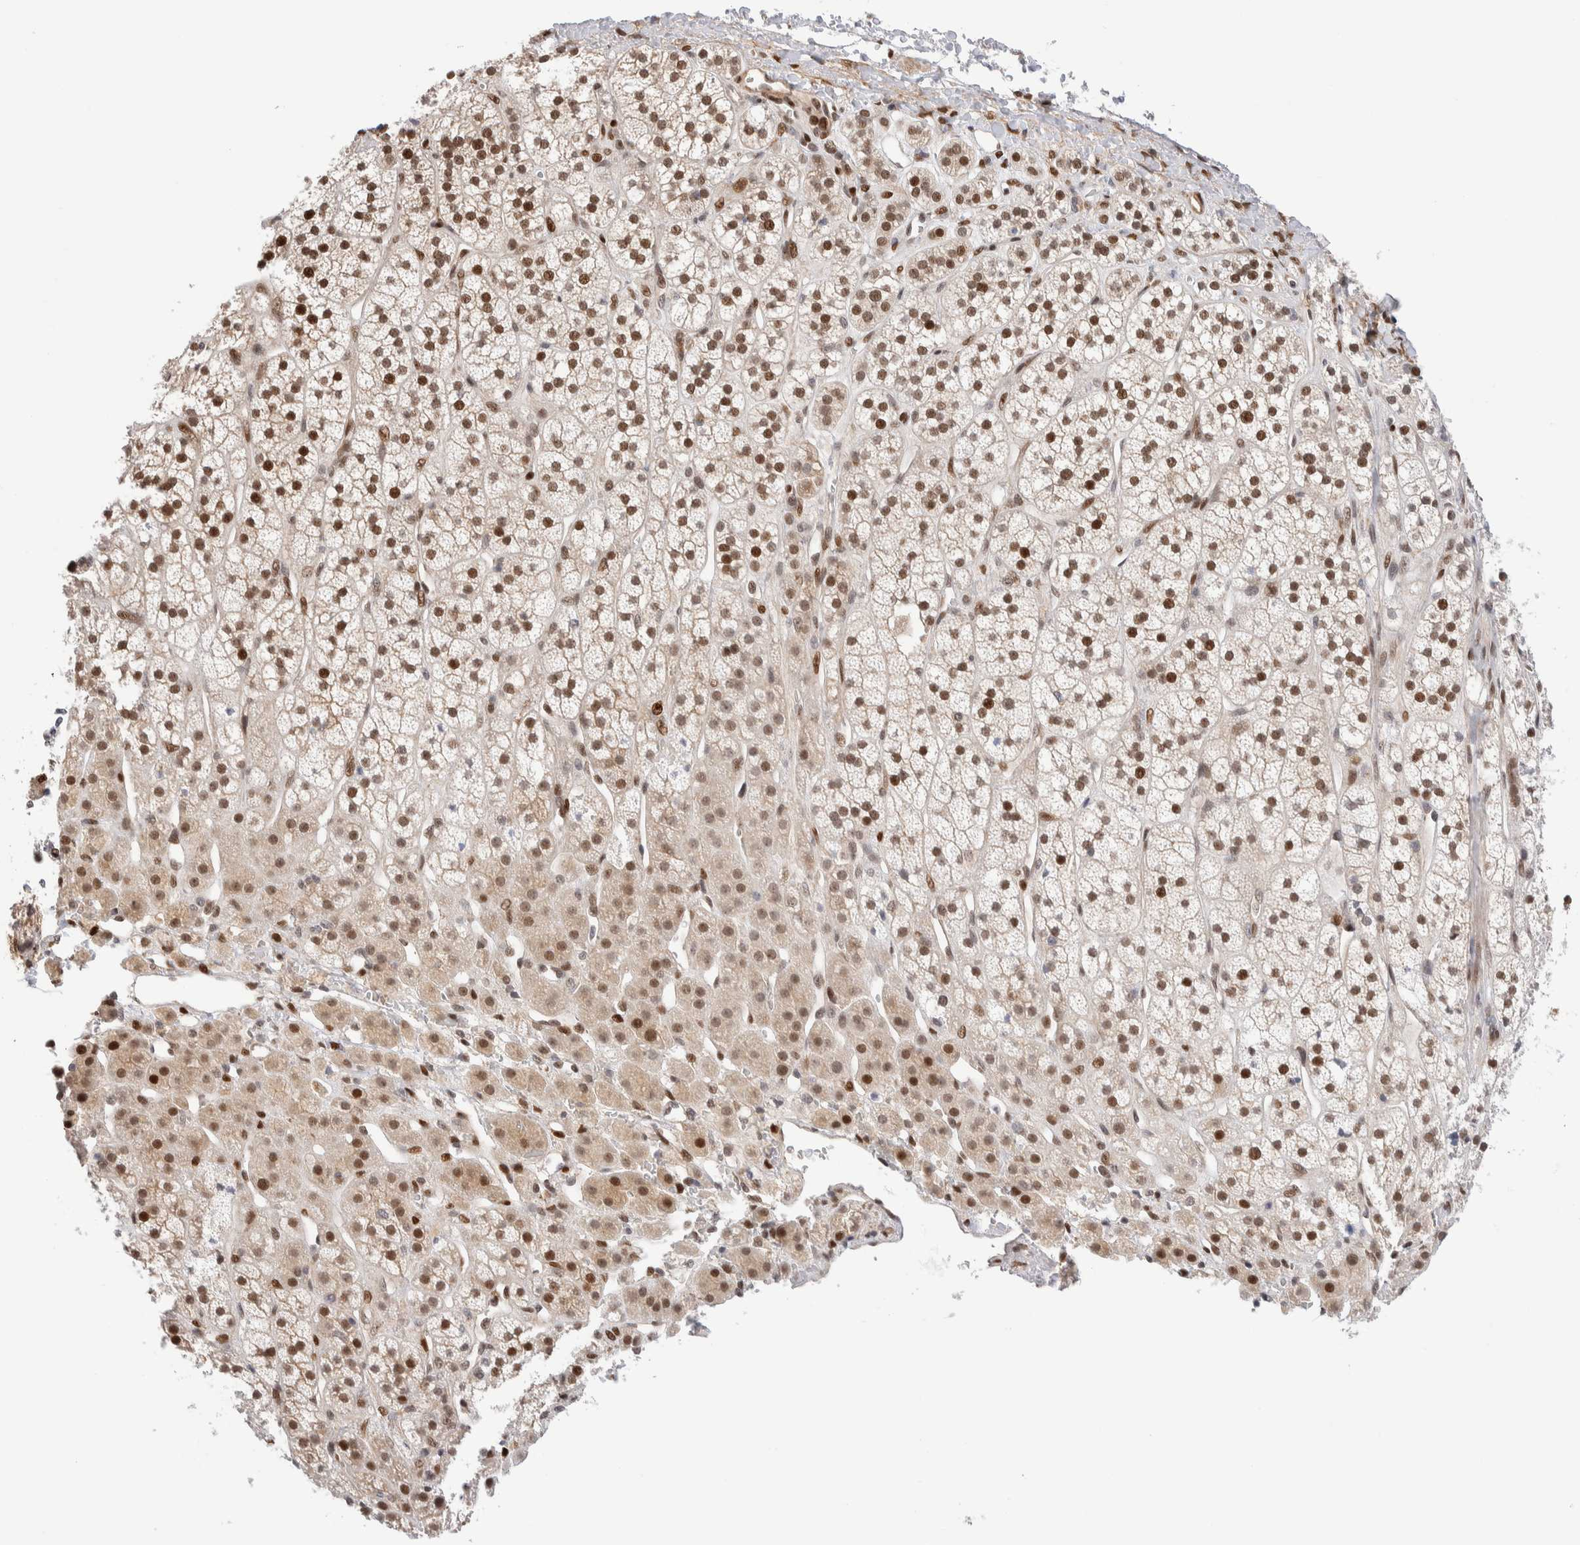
{"staining": {"intensity": "strong", "quantity": "25%-75%", "location": "cytoplasmic/membranous,nuclear"}, "tissue": "adrenal gland", "cell_type": "Glandular cells", "image_type": "normal", "snomed": [{"axis": "morphology", "description": "Normal tissue, NOS"}, {"axis": "topography", "description": "Adrenal gland"}], "caption": "Protein staining displays strong cytoplasmic/membranous,nuclear positivity in approximately 25%-75% of glandular cells in unremarkable adrenal gland.", "gene": "NSMAF", "patient": {"sex": "male", "age": 56}}